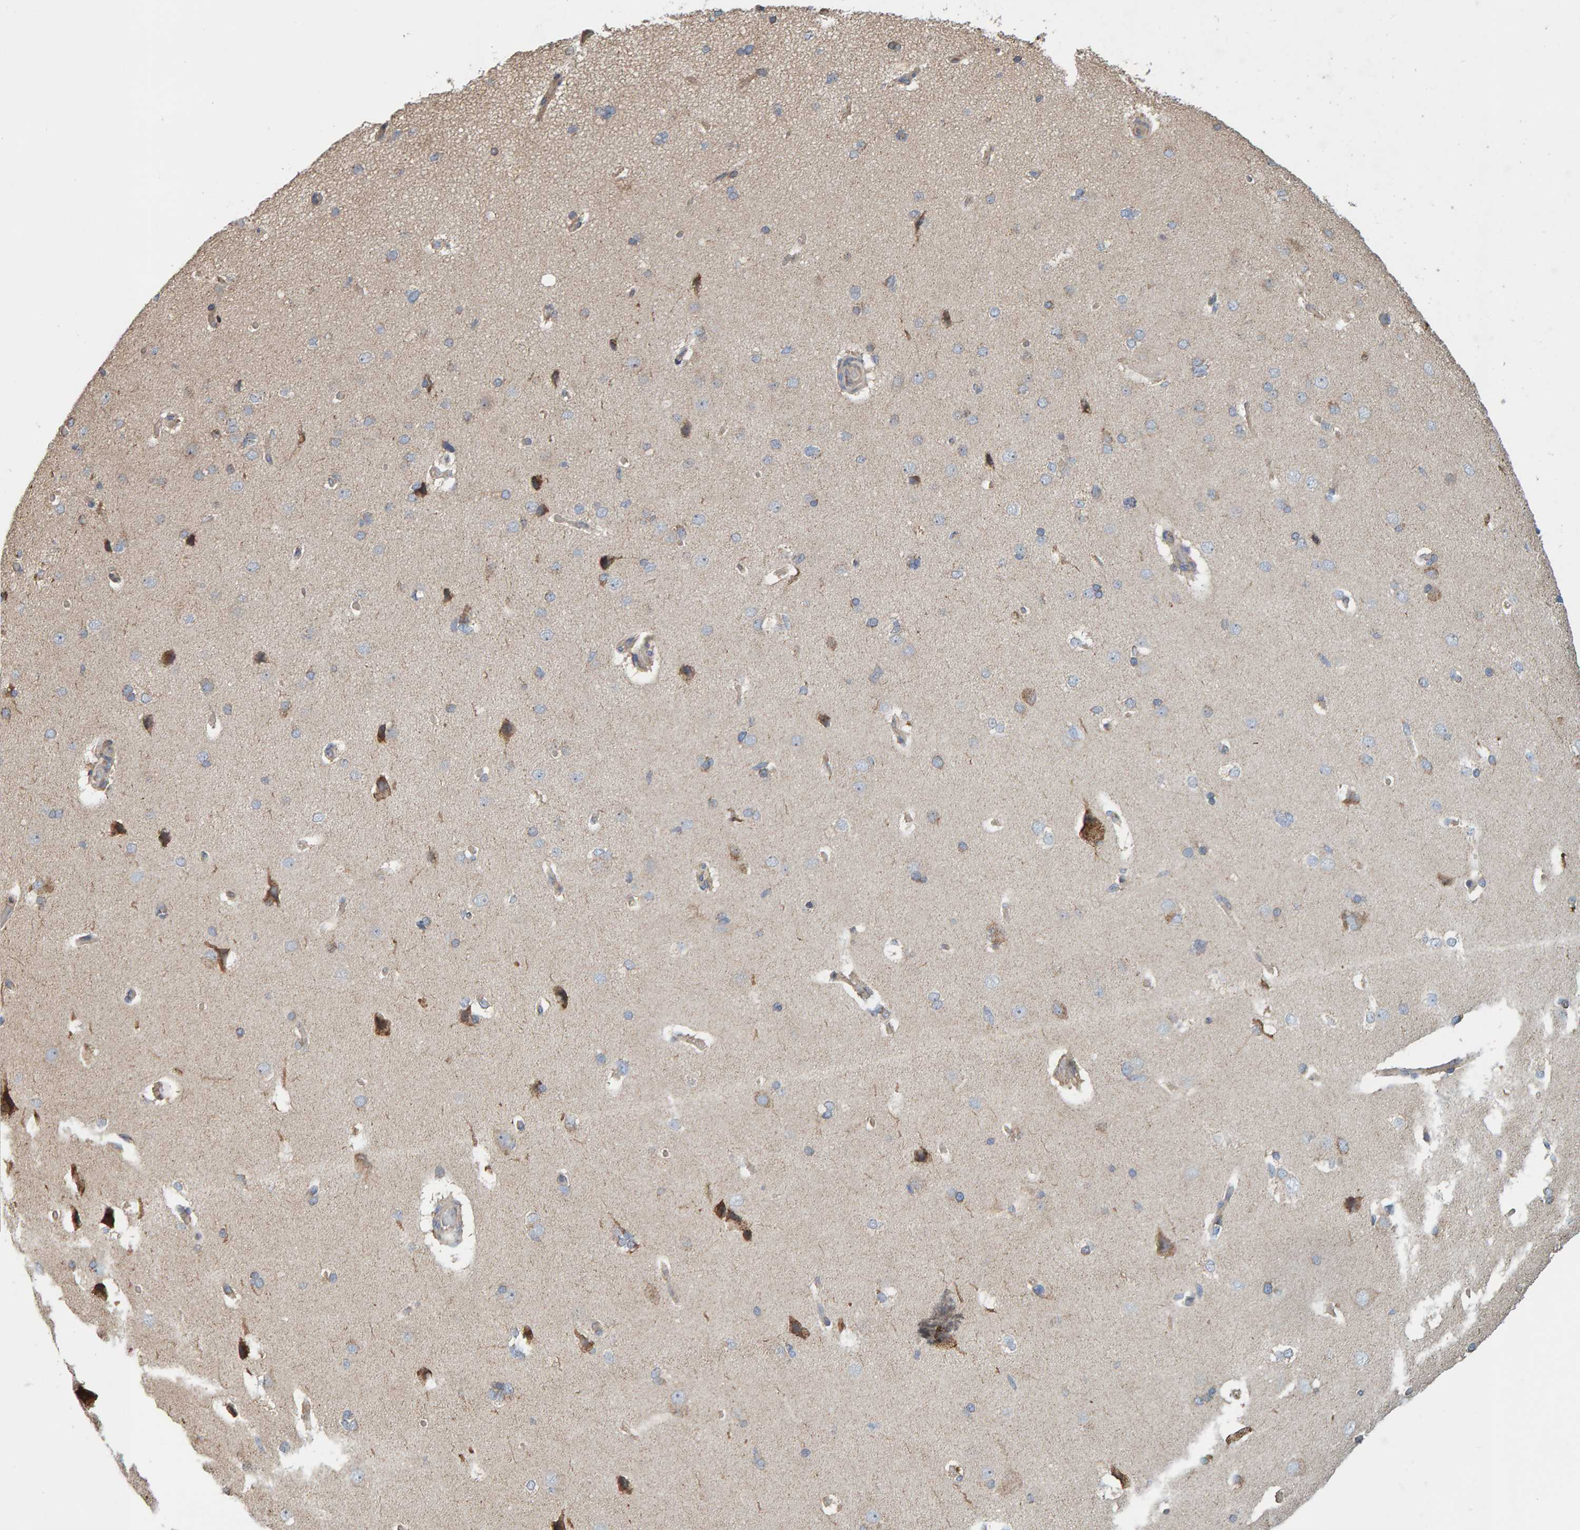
{"staining": {"intensity": "moderate", "quantity": "25%-75%", "location": "cytoplasmic/membranous"}, "tissue": "cerebral cortex", "cell_type": "Endothelial cells", "image_type": "normal", "snomed": [{"axis": "morphology", "description": "Normal tissue, NOS"}, {"axis": "topography", "description": "Cerebral cortex"}], "caption": "IHC histopathology image of benign human cerebral cortex stained for a protein (brown), which displays medium levels of moderate cytoplasmic/membranous staining in about 25%-75% of endothelial cells.", "gene": "MRPL45", "patient": {"sex": "male", "age": 62}}